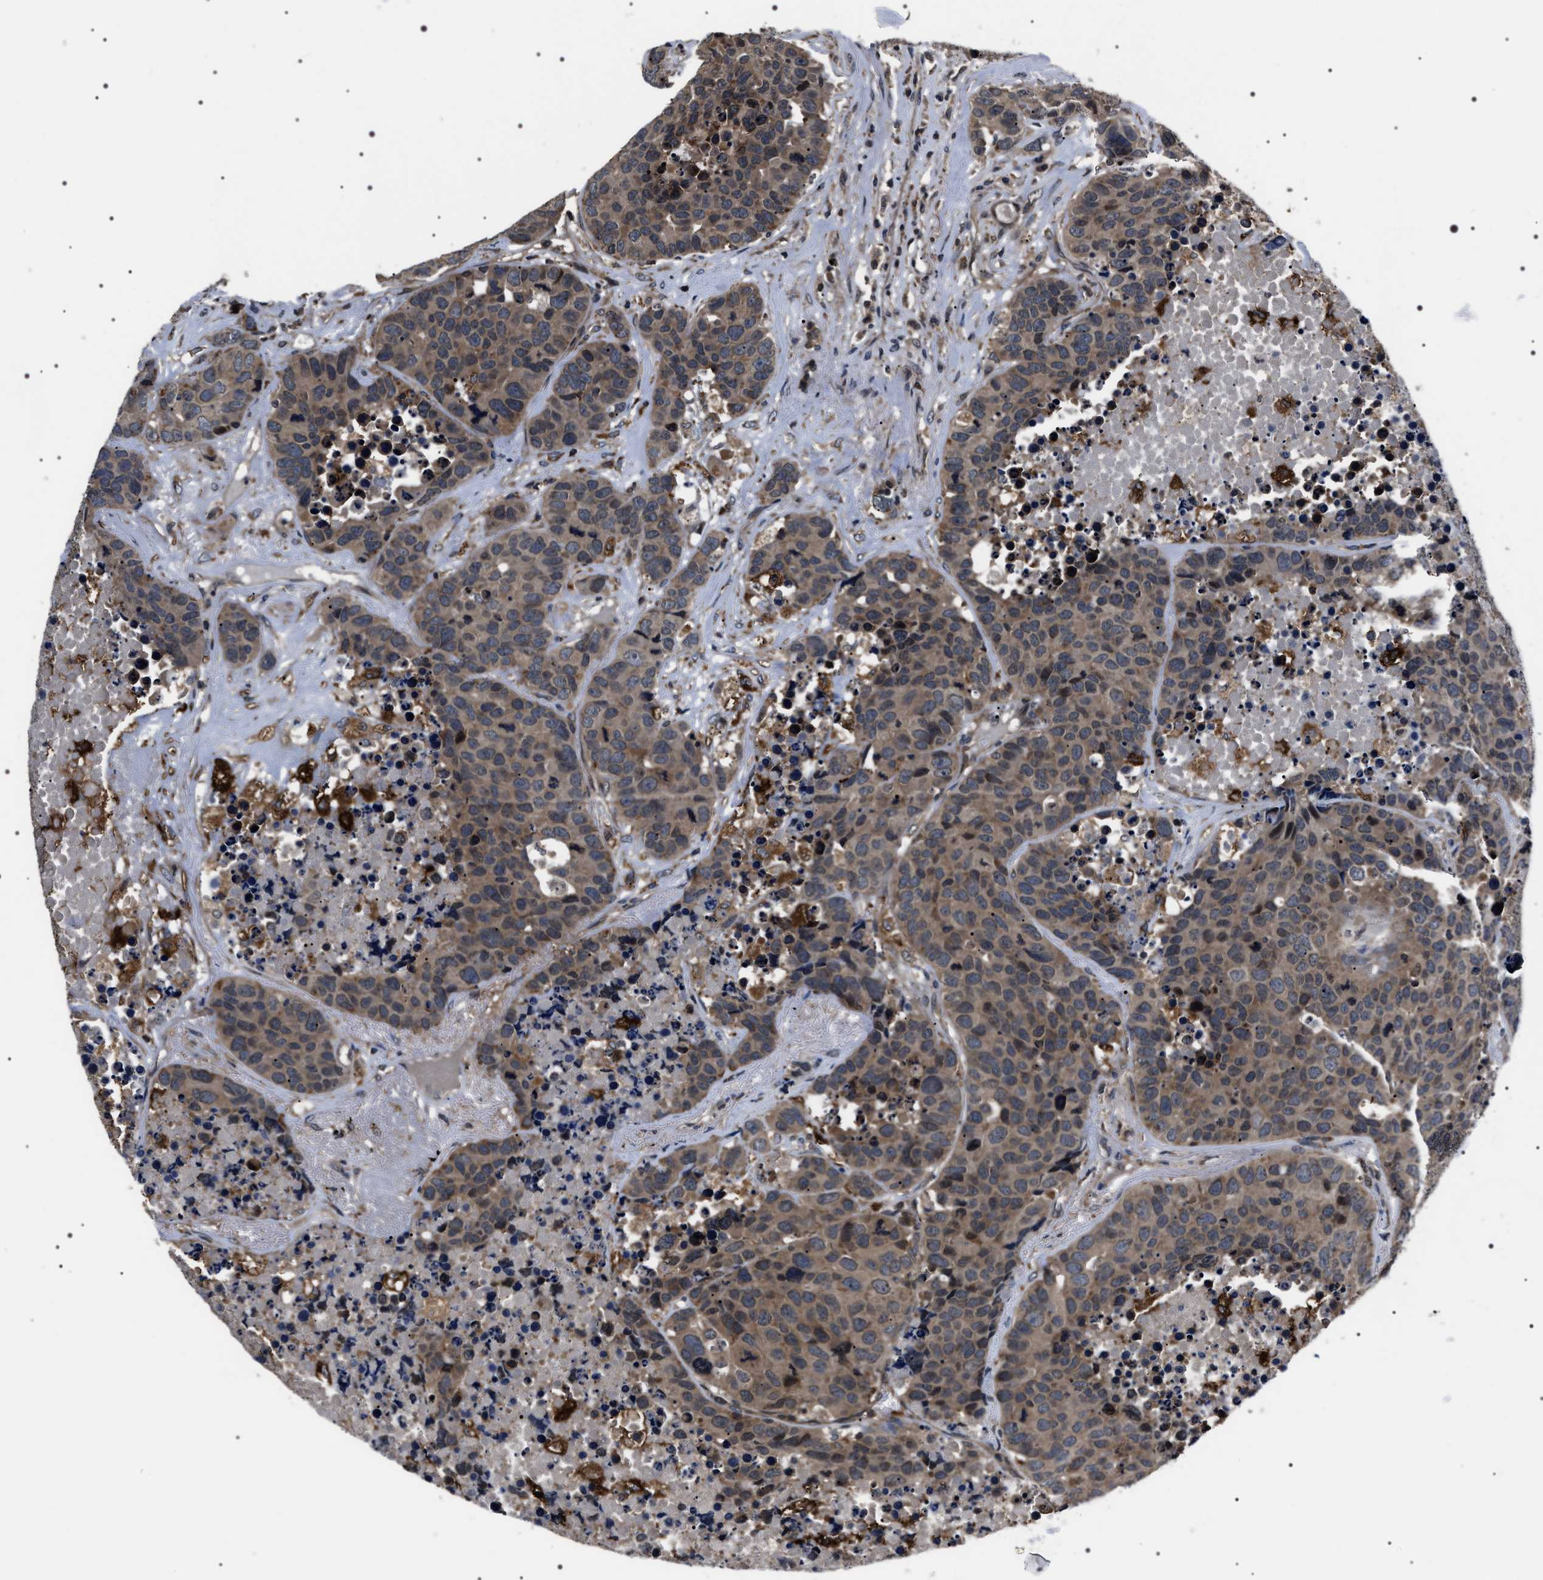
{"staining": {"intensity": "weak", "quantity": ">75%", "location": "cytoplasmic/membranous"}, "tissue": "carcinoid", "cell_type": "Tumor cells", "image_type": "cancer", "snomed": [{"axis": "morphology", "description": "Carcinoid, malignant, NOS"}, {"axis": "topography", "description": "Lung"}], "caption": "Human carcinoid (malignant) stained with a protein marker reveals weak staining in tumor cells.", "gene": "SIPA1", "patient": {"sex": "male", "age": 60}}